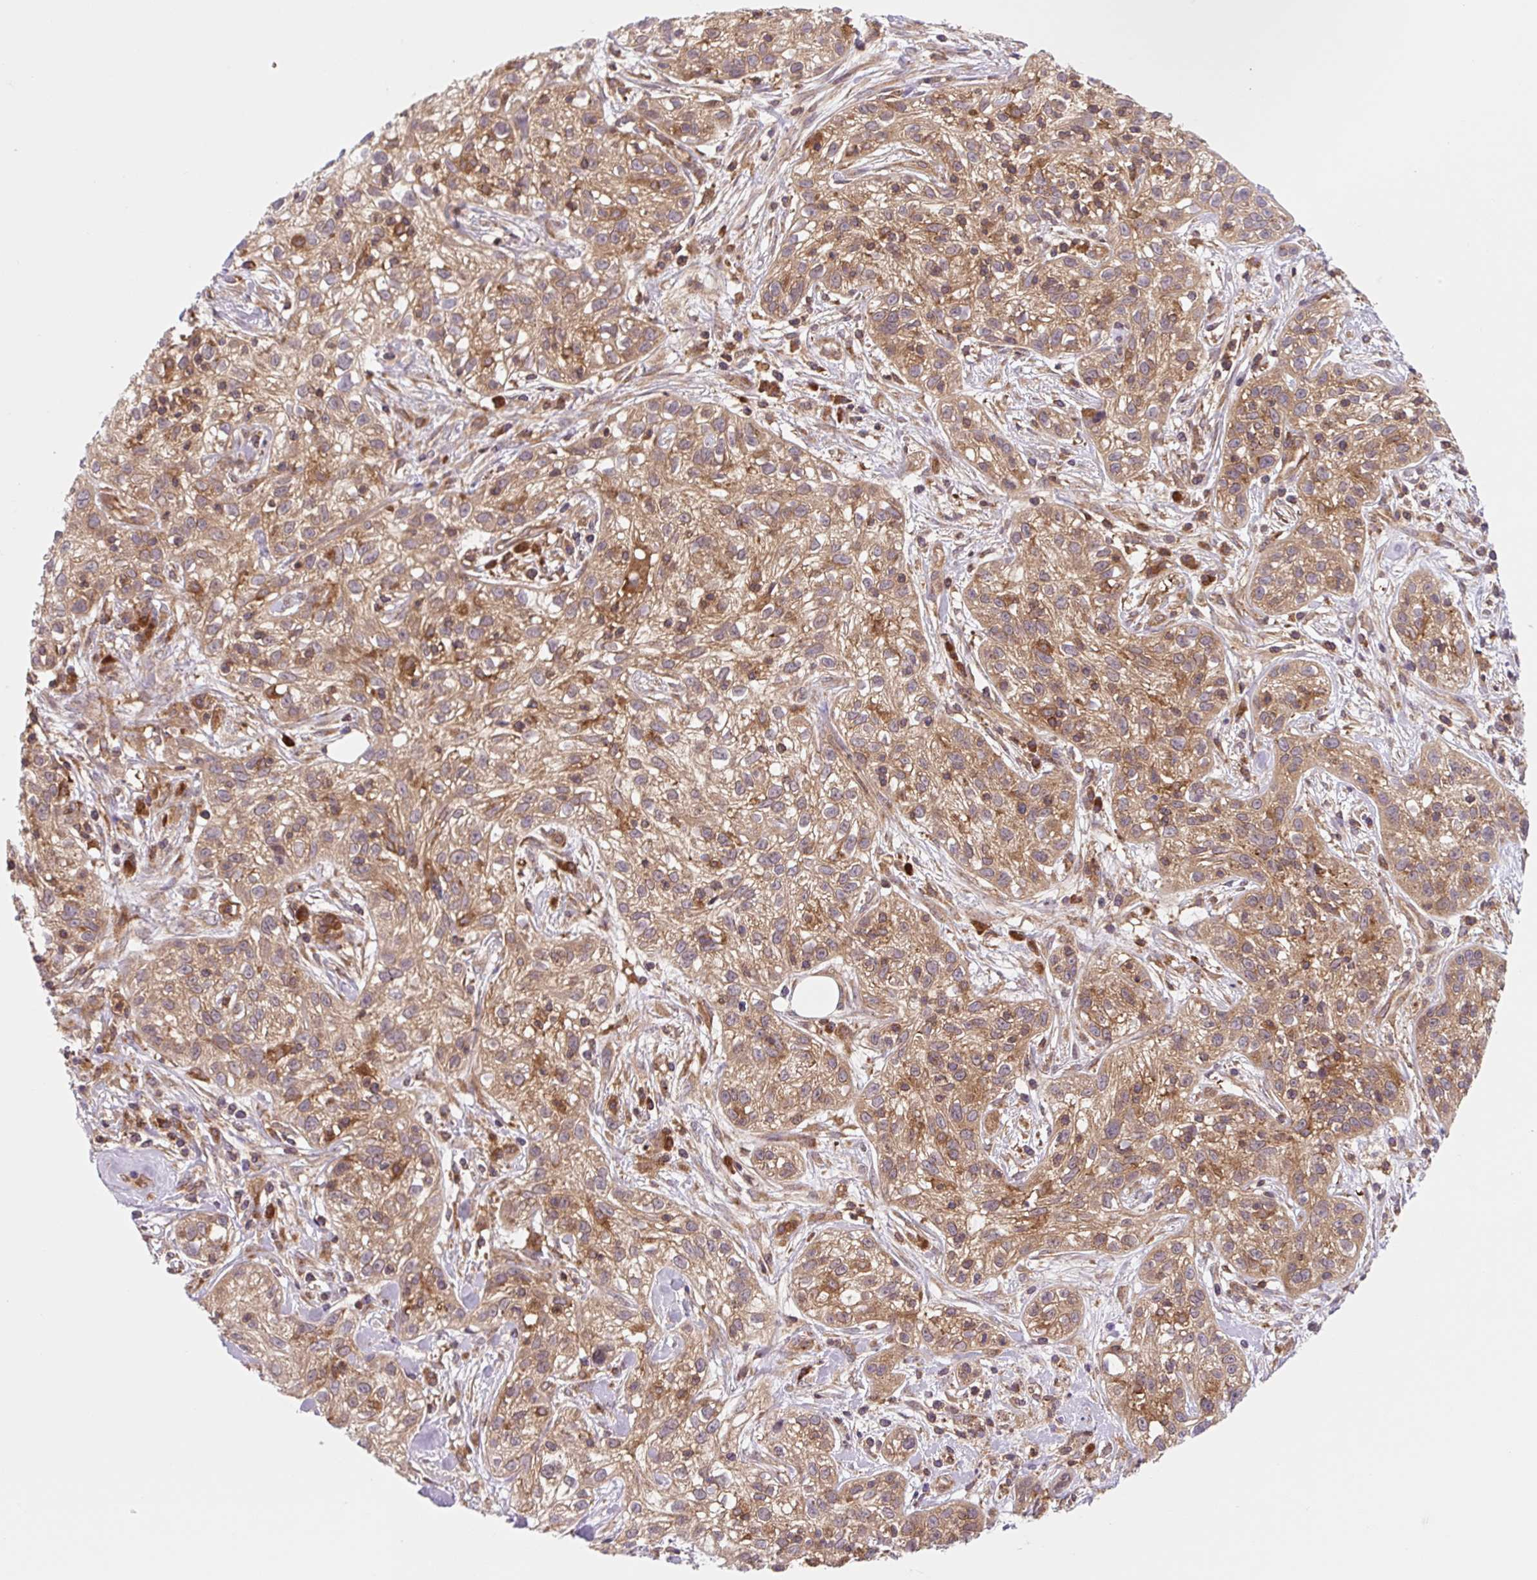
{"staining": {"intensity": "moderate", "quantity": ">75%", "location": "cytoplasmic/membranous"}, "tissue": "skin cancer", "cell_type": "Tumor cells", "image_type": "cancer", "snomed": [{"axis": "morphology", "description": "Squamous cell carcinoma, NOS"}, {"axis": "topography", "description": "Skin"}], "caption": "The image reveals staining of skin cancer (squamous cell carcinoma), revealing moderate cytoplasmic/membranous protein expression (brown color) within tumor cells.", "gene": "VPS4A", "patient": {"sex": "male", "age": 82}}